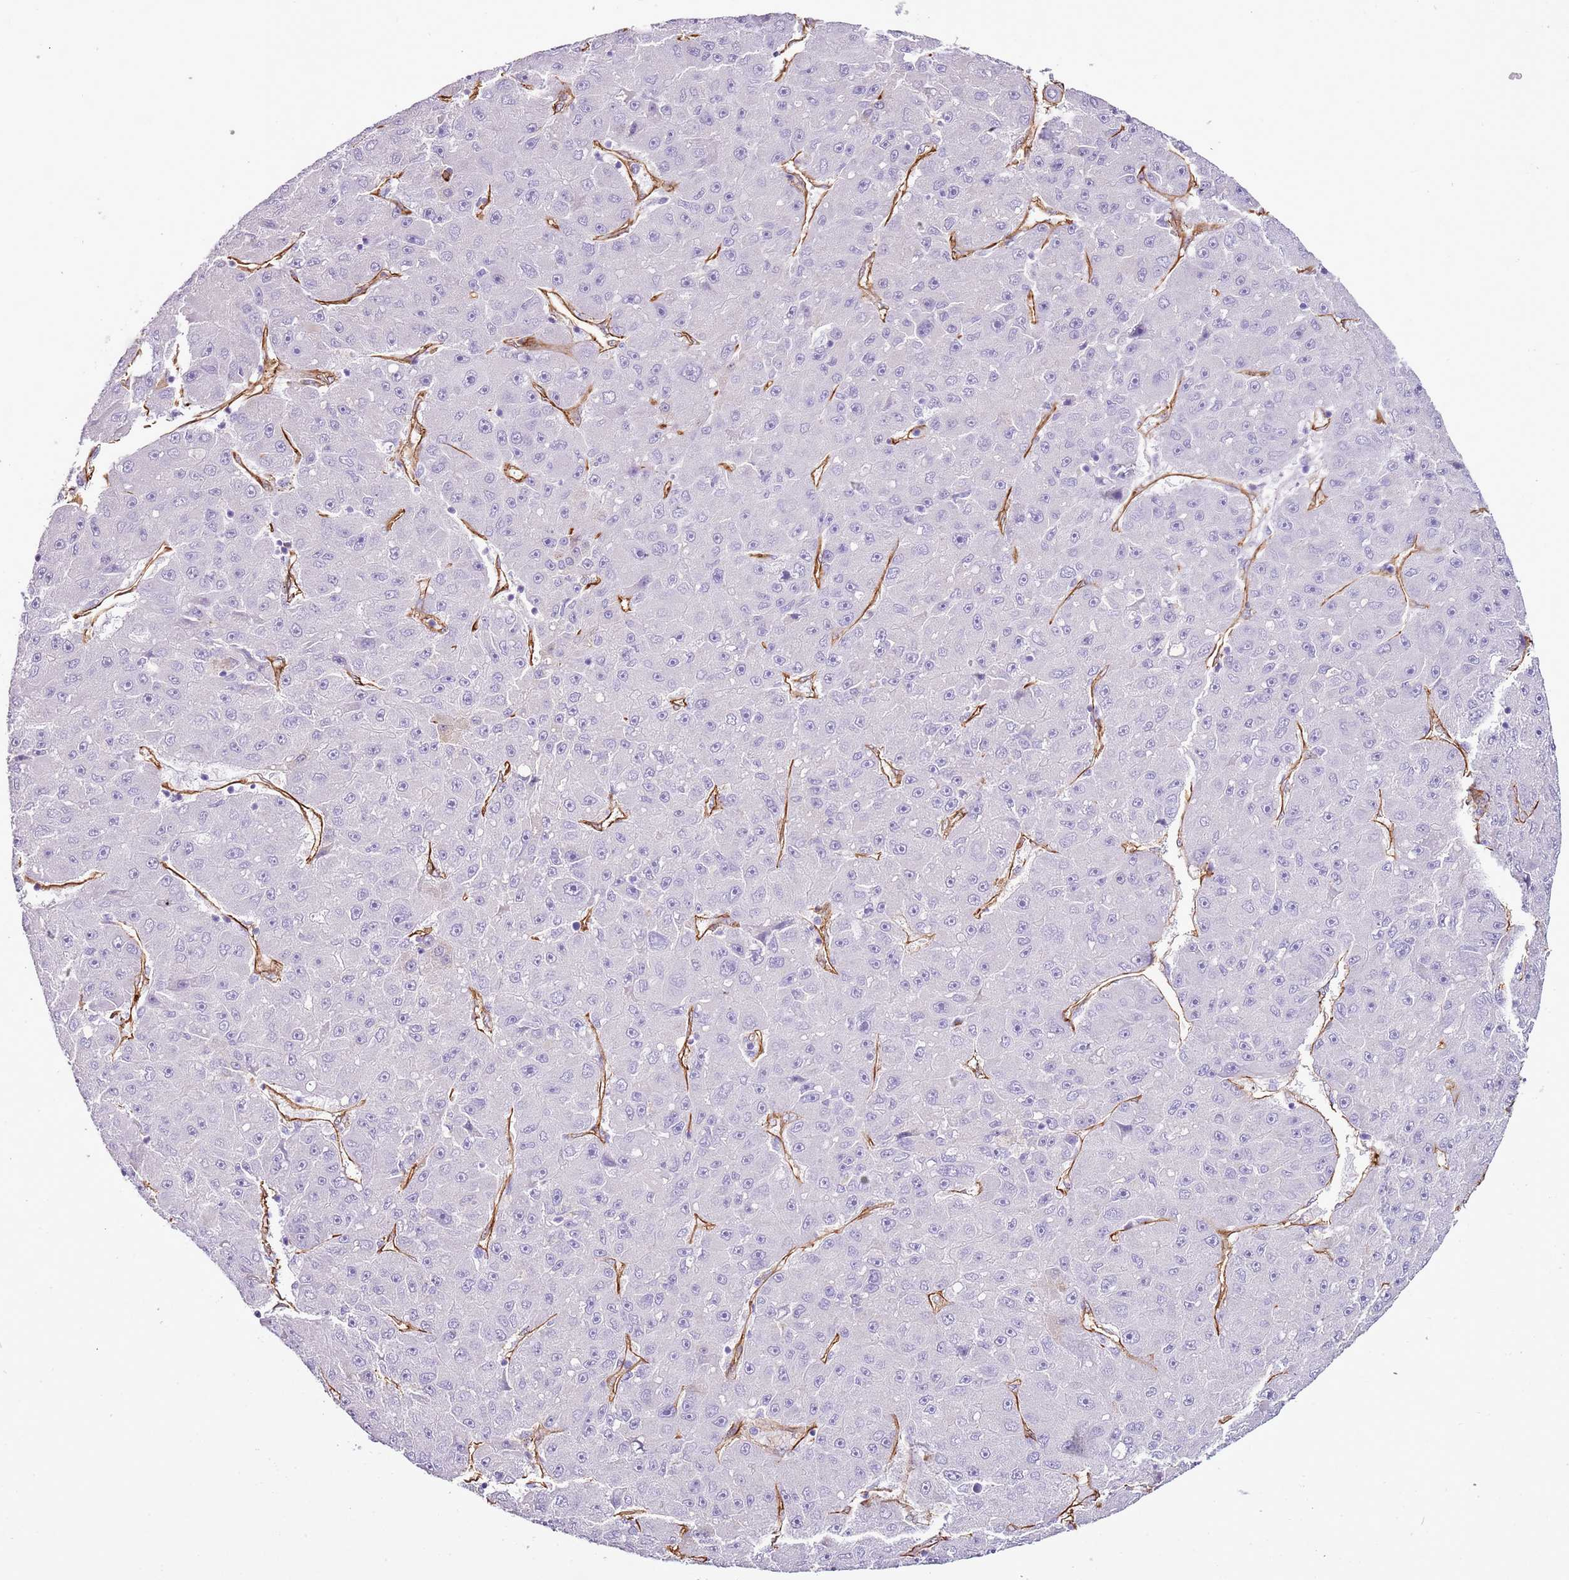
{"staining": {"intensity": "negative", "quantity": "none", "location": "none"}, "tissue": "liver cancer", "cell_type": "Tumor cells", "image_type": "cancer", "snomed": [{"axis": "morphology", "description": "Carcinoma, Hepatocellular, NOS"}, {"axis": "topography", "description": "Liver"}], "caption": "Tumor cells are negative for brown protein staining in hepatocellular carcinoma (liver). (Brightfield microscopy of DAB (3,3'-diaminobenzidine) immunohistochemistry at high magnification).", "gene": "CTDSPL", "patient": {"sex": "male", "age": 67}}